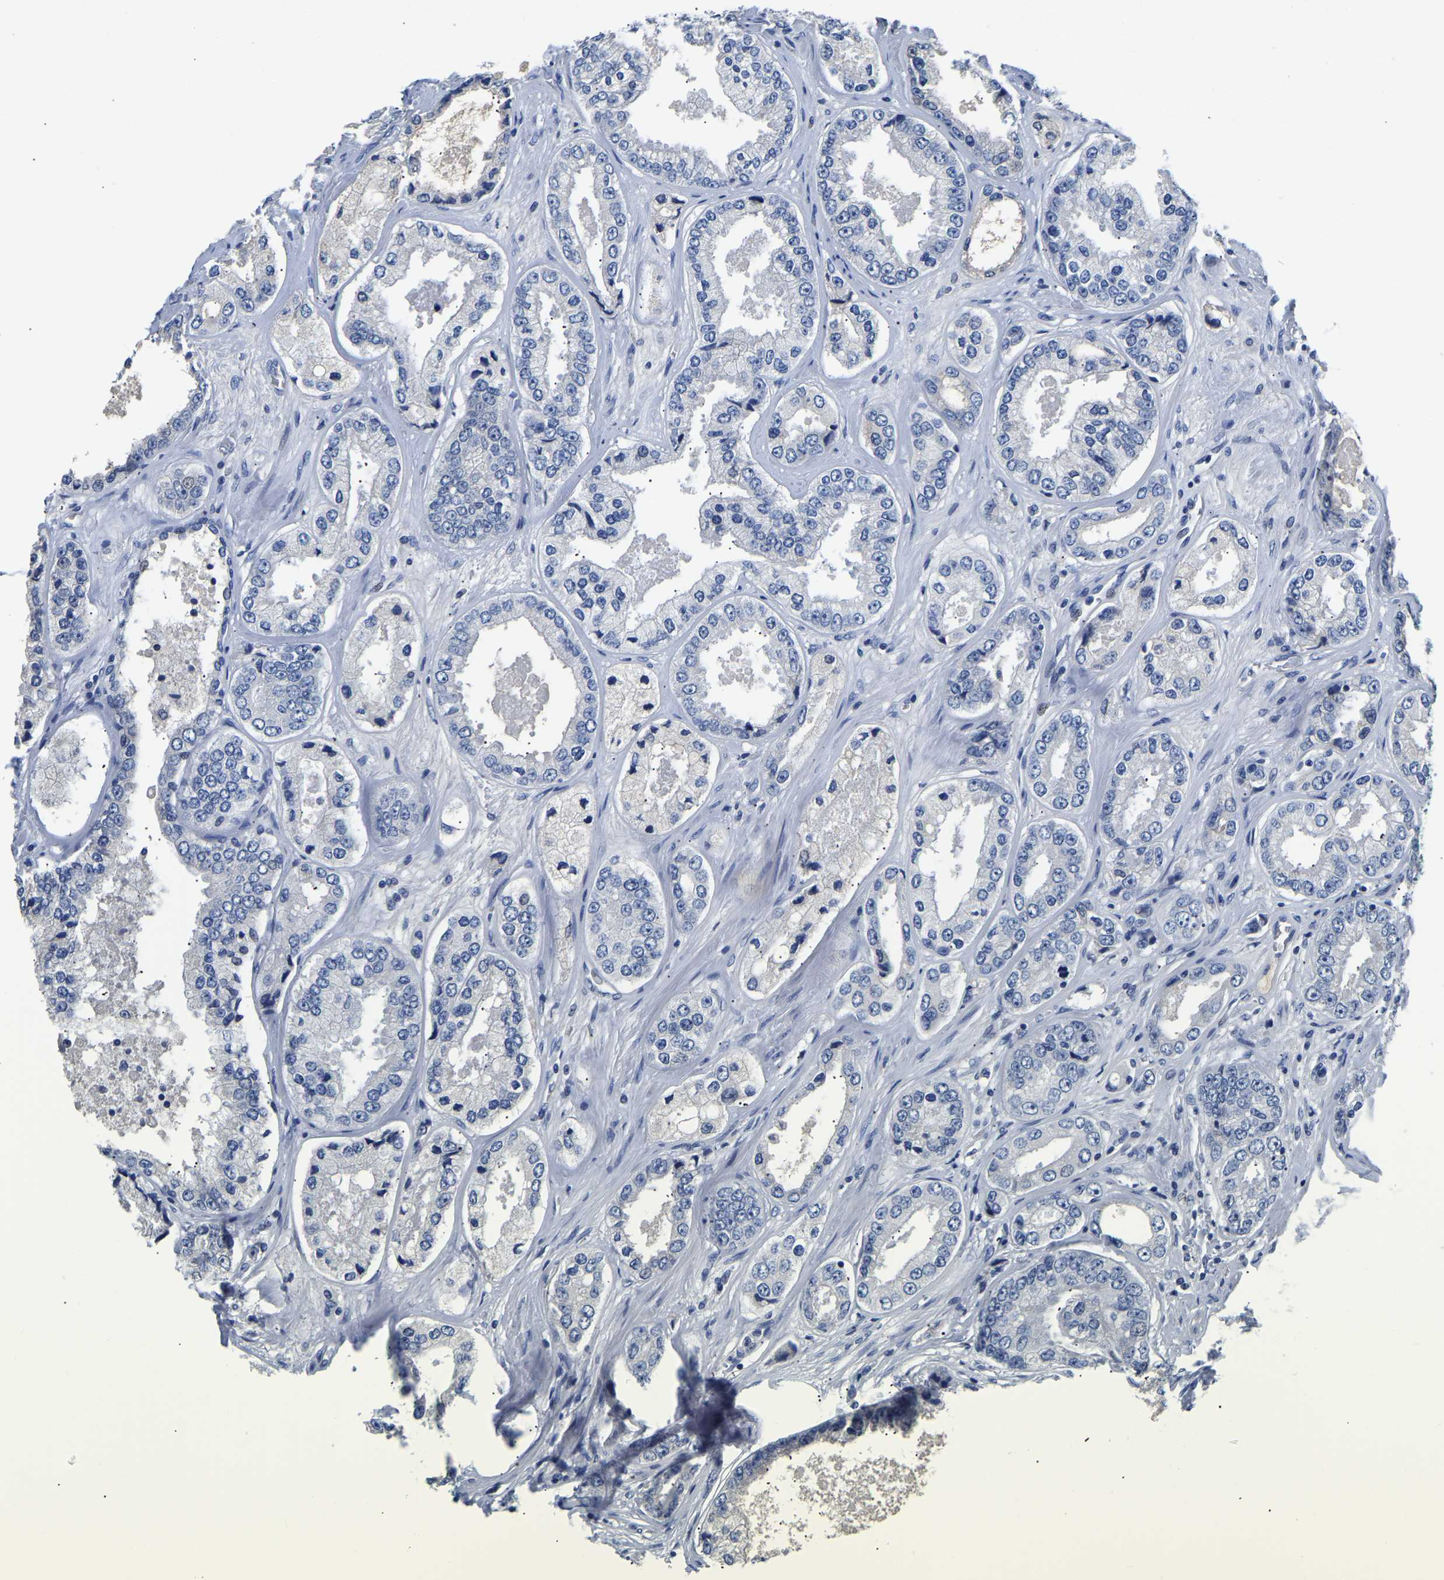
{"staining": {"intensity": "negative", "quantity": "none", "location": "none"}, "tissue": "prostate cancer", "cell_type": "Tumor cells", "image_type": "cancer", "snomed": [{"axis": "morphology", "description": "Adenocarcinoma, High grade"}, {"axis": "topography", "description": "Prostate"}], "caption": "Tumor cells show no significant staining in prostate cancer (high-grade adenocarcinoma).", "gene": "PCK2", "patient": {"sex": "male", "age": 61}}